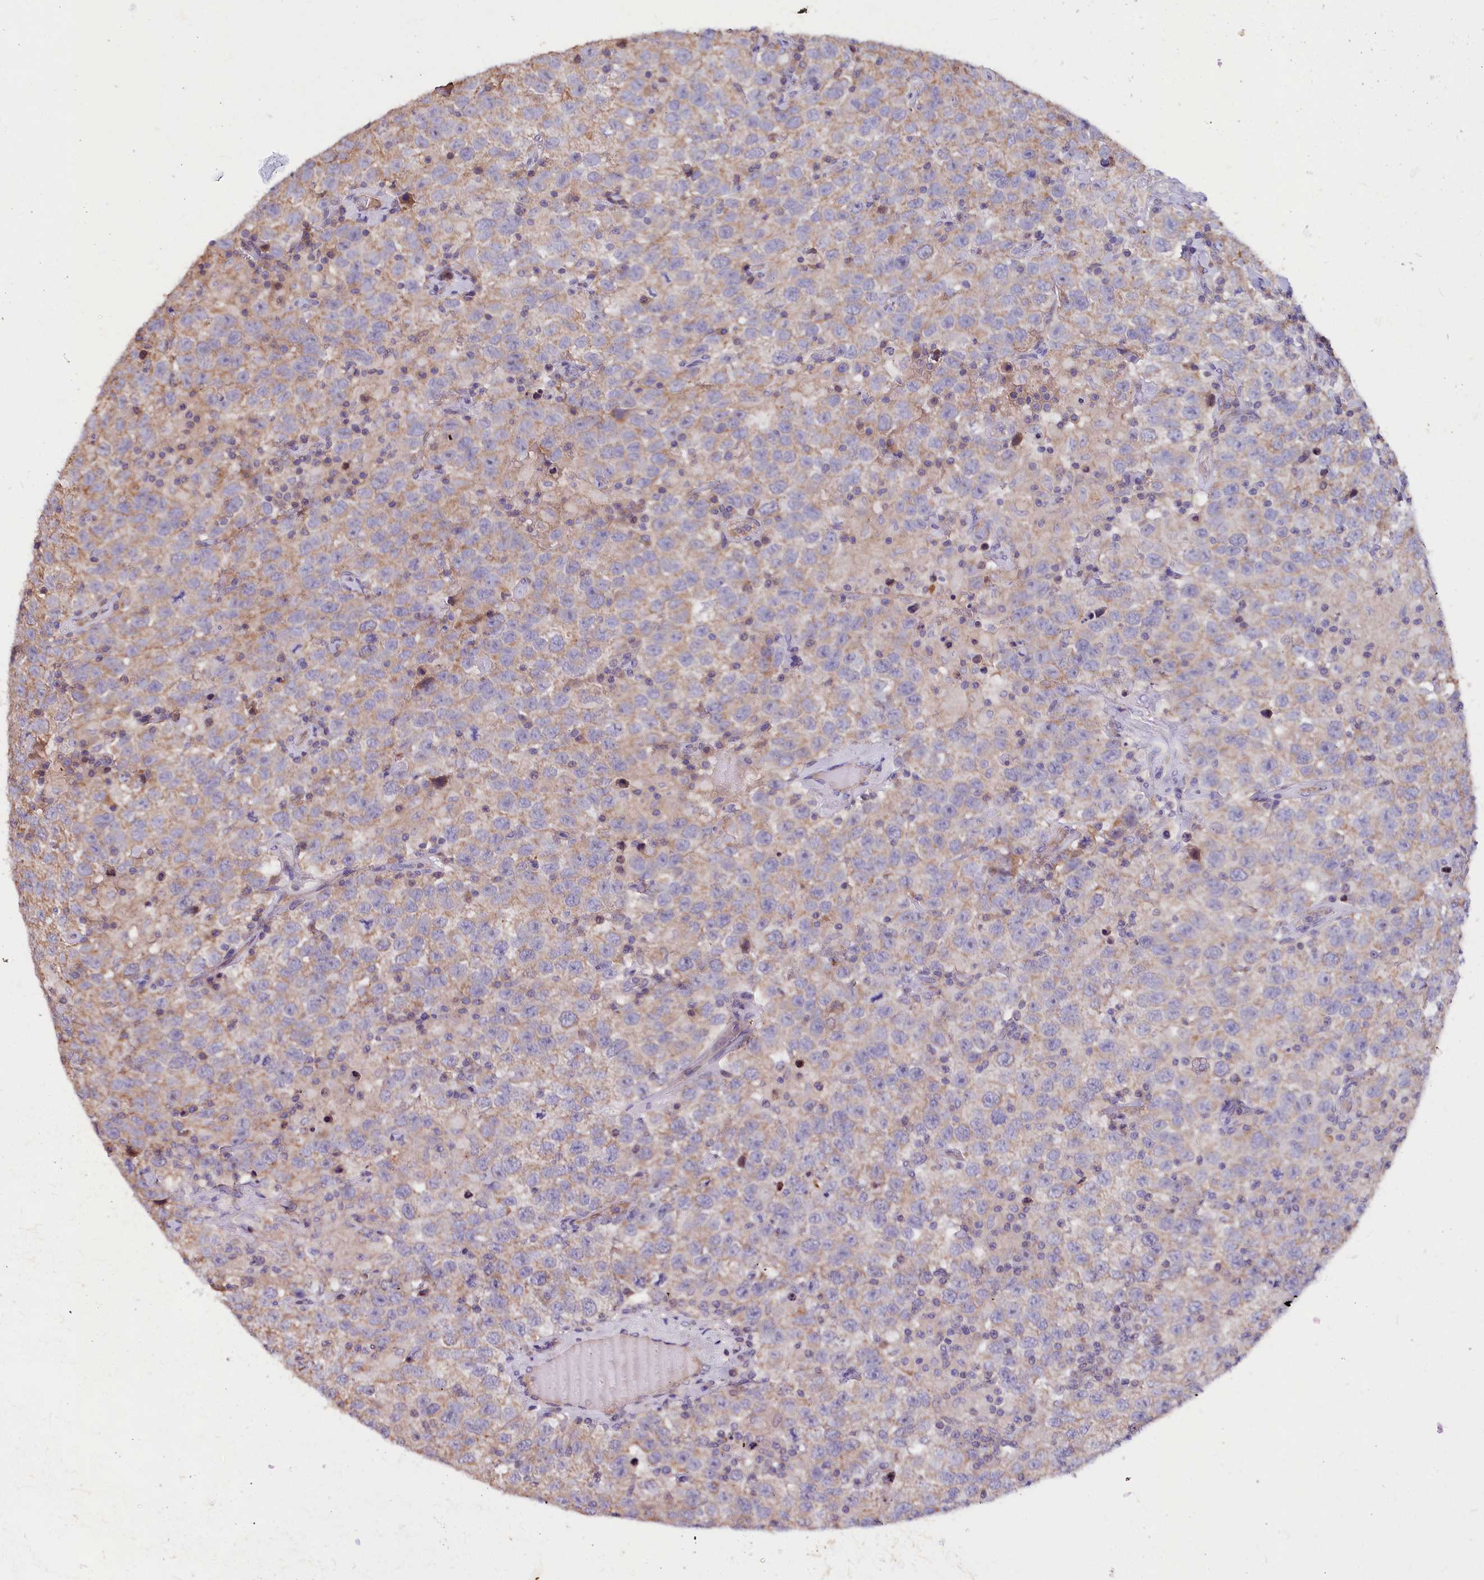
{"staining": {"intensity": "weak", "quantity": ">75%", "location": "cytoplasmic/membranous"}, "tissue": "testis cancer", "cell_type": "Tumor cells", "image_type": "cancer", "snomed": [{"axis": "morphology", "description": "Seminoma, NOS"}, {"axis": "topography", "description": "Testis"}], "caption": "A brown stain shows weak cytoplasmic/membranous expression of a protein in human testis cancer (seminoma) tumor cells. (DAB (3,3'-diaminobenzidine) IHC, brown staining for protein, blue staining for nuclei).", "gene": "RPUSD3", "patient": {"sex": "male", "age": 41}}